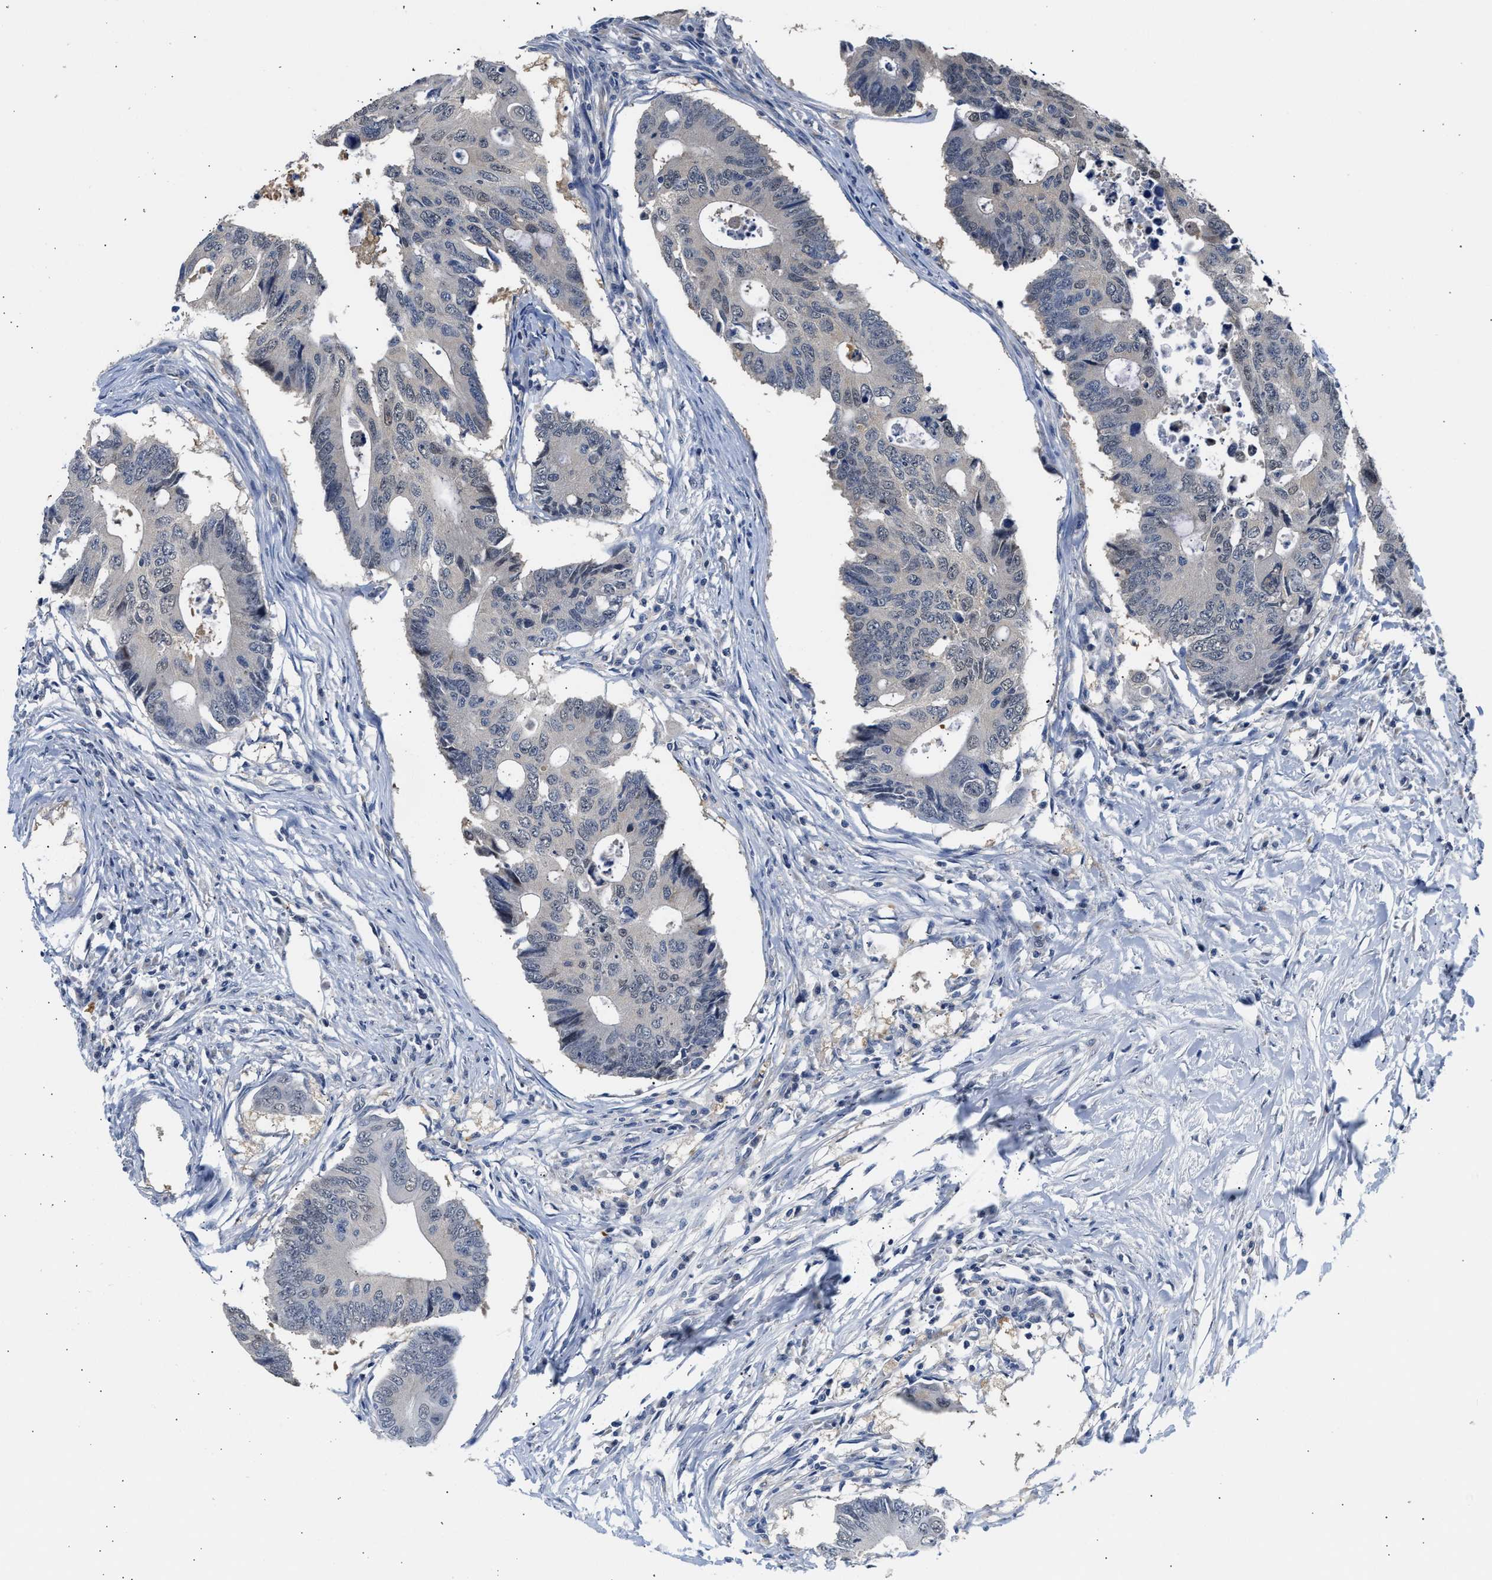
{"staining": {"intensity": "weak", "quantity": "<25%", "location": "cytoplasmic/membranous"}, "tissue": "colorectal cancer", "cell_type": "Tumor cells", "image_type": "cancer", "snomed": [{"axis": "morphology", "description": "Adenocarcinoma, NOS"}, {"axis": "topography", "description": "Colon"}], "caption": "Tumor cells are negative for protein expression in human colorectal cancer. Brightfield microscopy of immunohistochemistry (IHC) stained with DAB (brown) and hematoxylin (blue), captured at high magnification.", "gene": "PPM1L", "patient": {"sex": "male", "age": 71}}